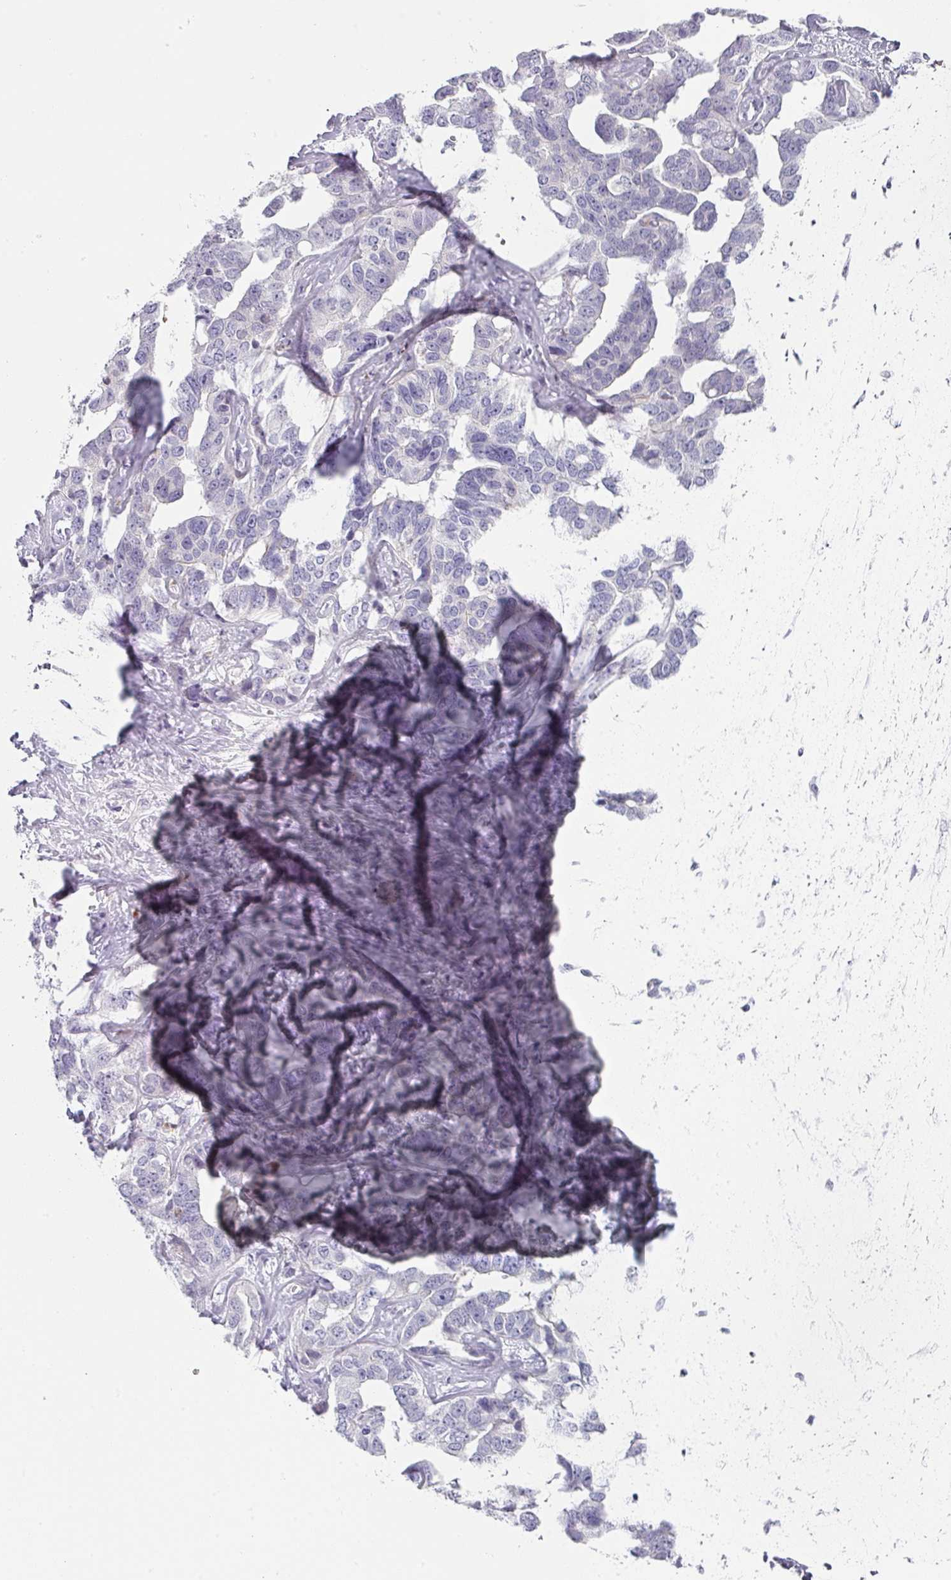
{"staining": {"intensity": "negative", "quantity": "none", "location": "none"}, "tissue": "liver cancer", "cell_type": "Tumor cells", "image_type": "cancer", "snomed": [{"axis": "morphology", "description": "Cholangiocarcinoma"}, {"axis": "topography", "description": "Liver"}], "caption": "An image of human liver cancer is negative for staining in tumor cells.", "gene": "BTLA", "patient": {"sex": "male", "age": 59}}